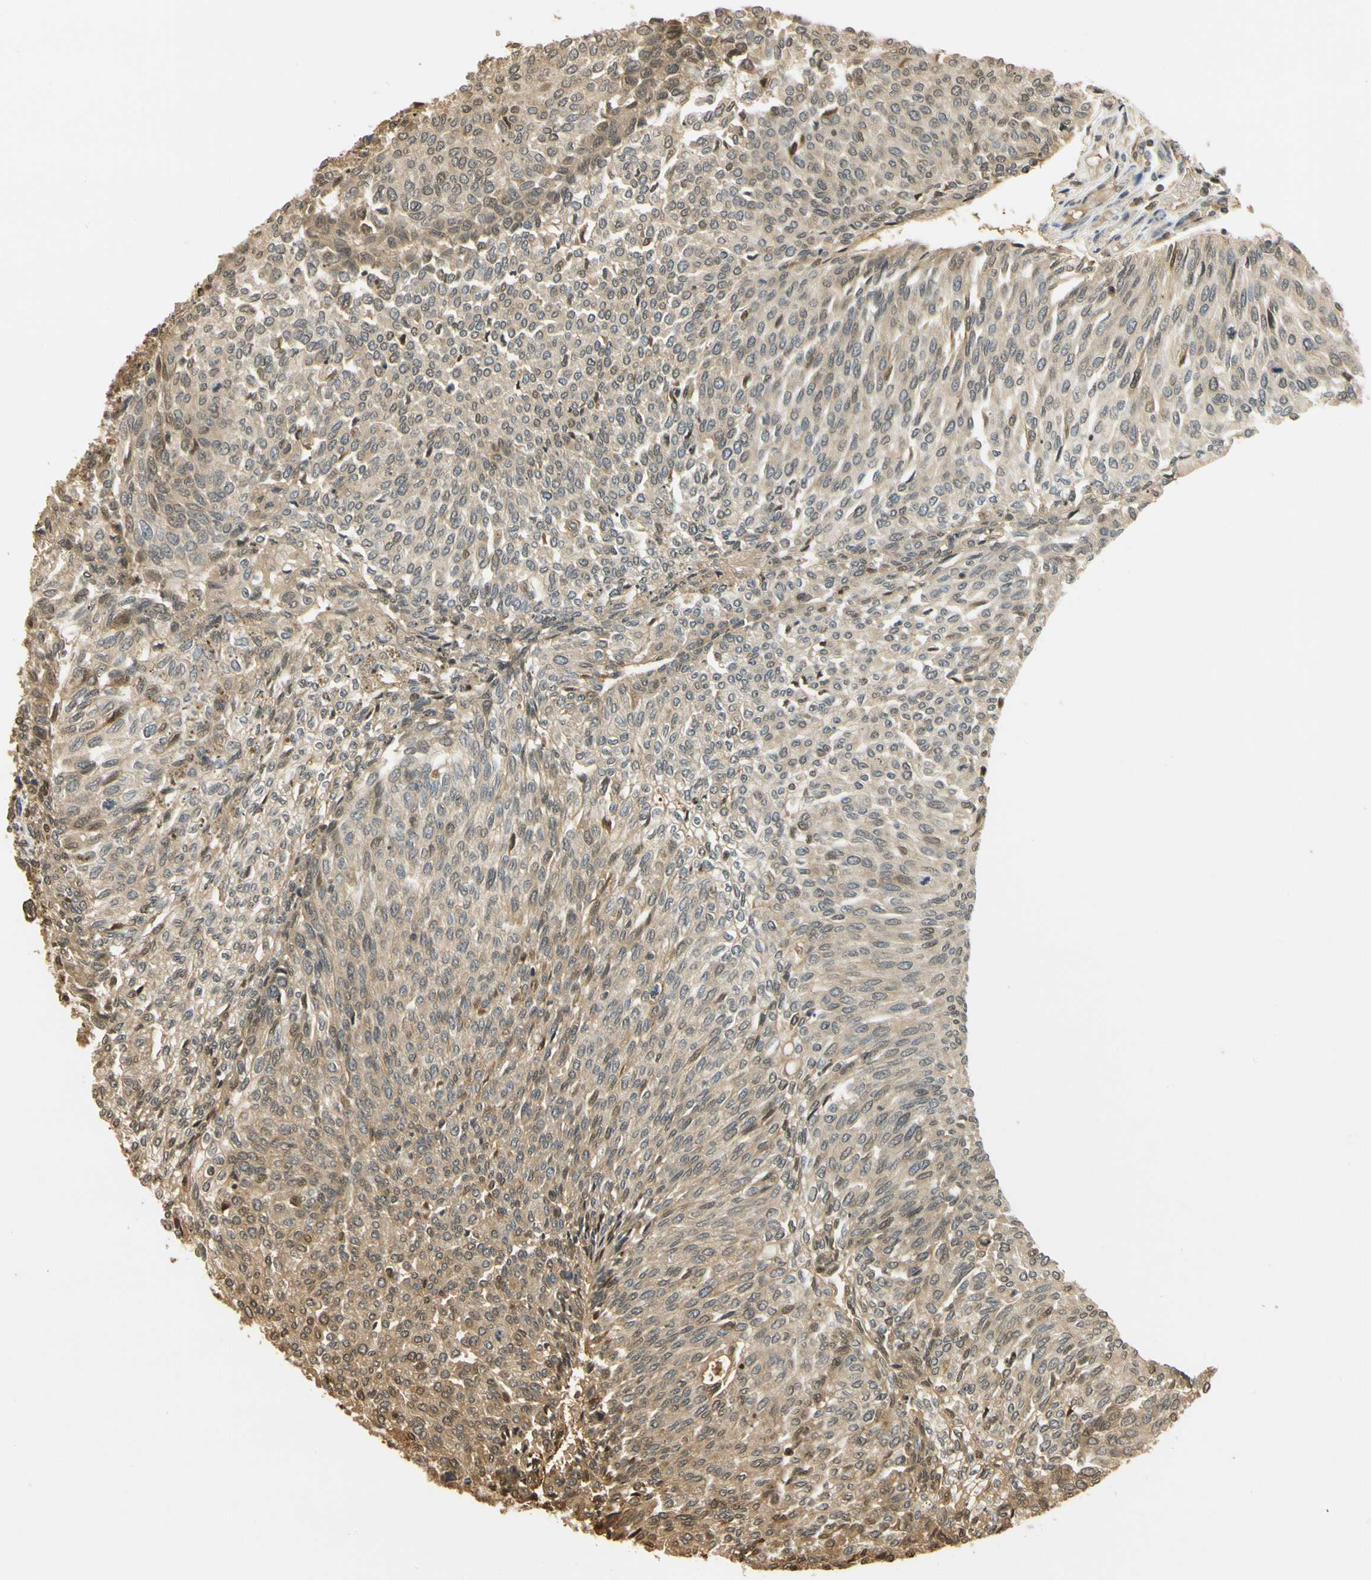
{"staining": {"intensity": "weak", "quantity": ">75%", "location": "cytoplasmic/membranous"}, "tissue": "urothelial cancer", "cell_type": "Tumor cells", "image_type": "cancer", "snomed": [{"axis": "morphology", "description": "Urothelial carcinoma, Low grade"}, {"axis": "topography", "description": "Urinary bladder"}], "caption": "Urothelial carcinoma (low-grade) stained for a protein displays weak cytoplasmic/membranous positivity in tumor cells.", "gene": "SOD1", "patient": {"sex": "female", "age": 79}}